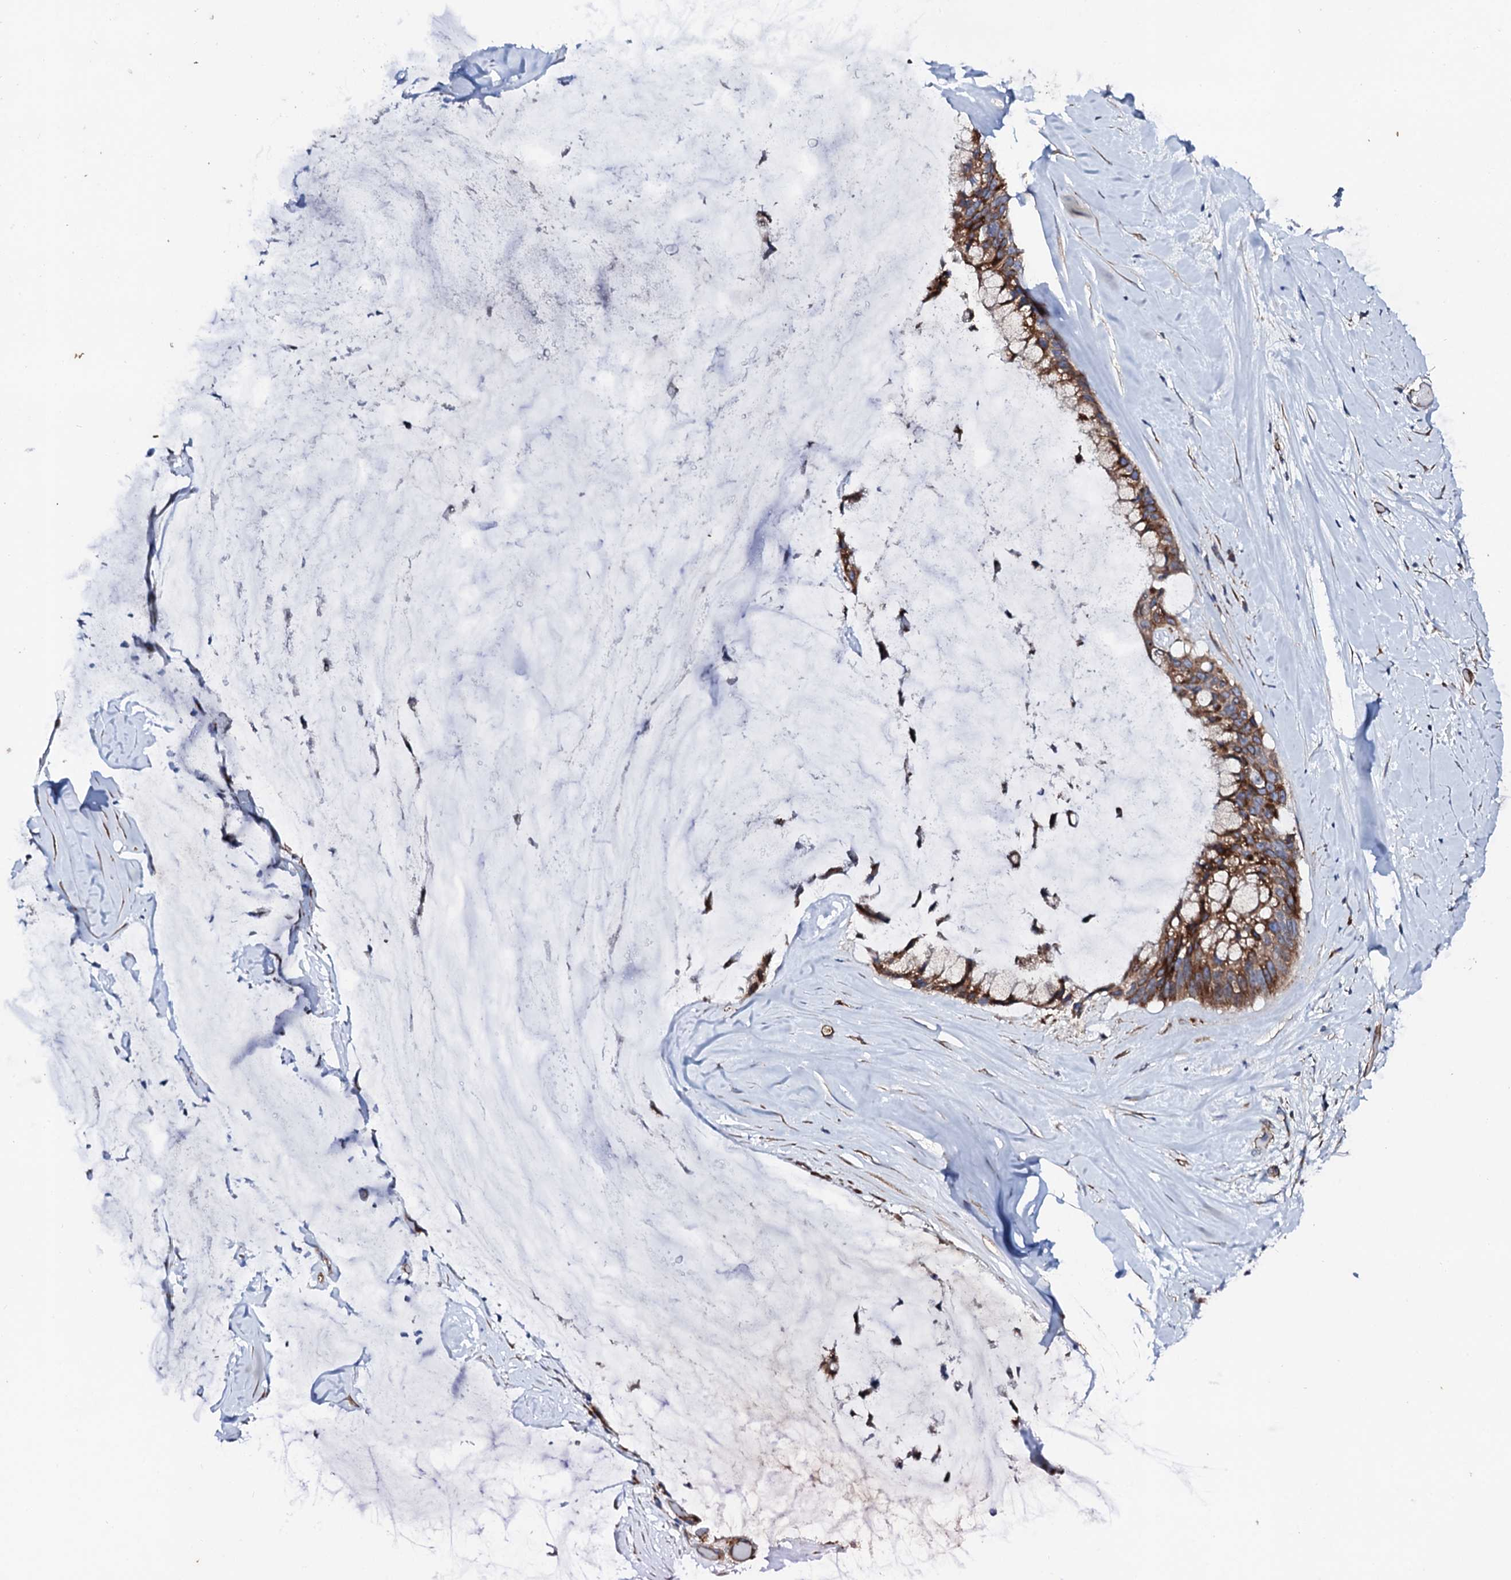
{"staining": {"intensity": "moderate", "quantity": ">75%", "location": "cytoplasmic/membranous"}, "tissue": "ovarian cancer", "cell_type": "Tumor cells", "image_type": "cancer", "snomed": [{"axis": "morphology", "description": "Cystadenocarcinoma, mucinous, NOS"}, {"axis": "topography", "description": "Ovary"}], "caption": "Ovarian cancer (mucinous cystadenocarcinoma) stained with IHC exhibits moderate cytoplasmic/membranous staining in approximately >75% of tumor cells.", "gene": "DBX1", "patient": {"sex": "female", "age": 39}}